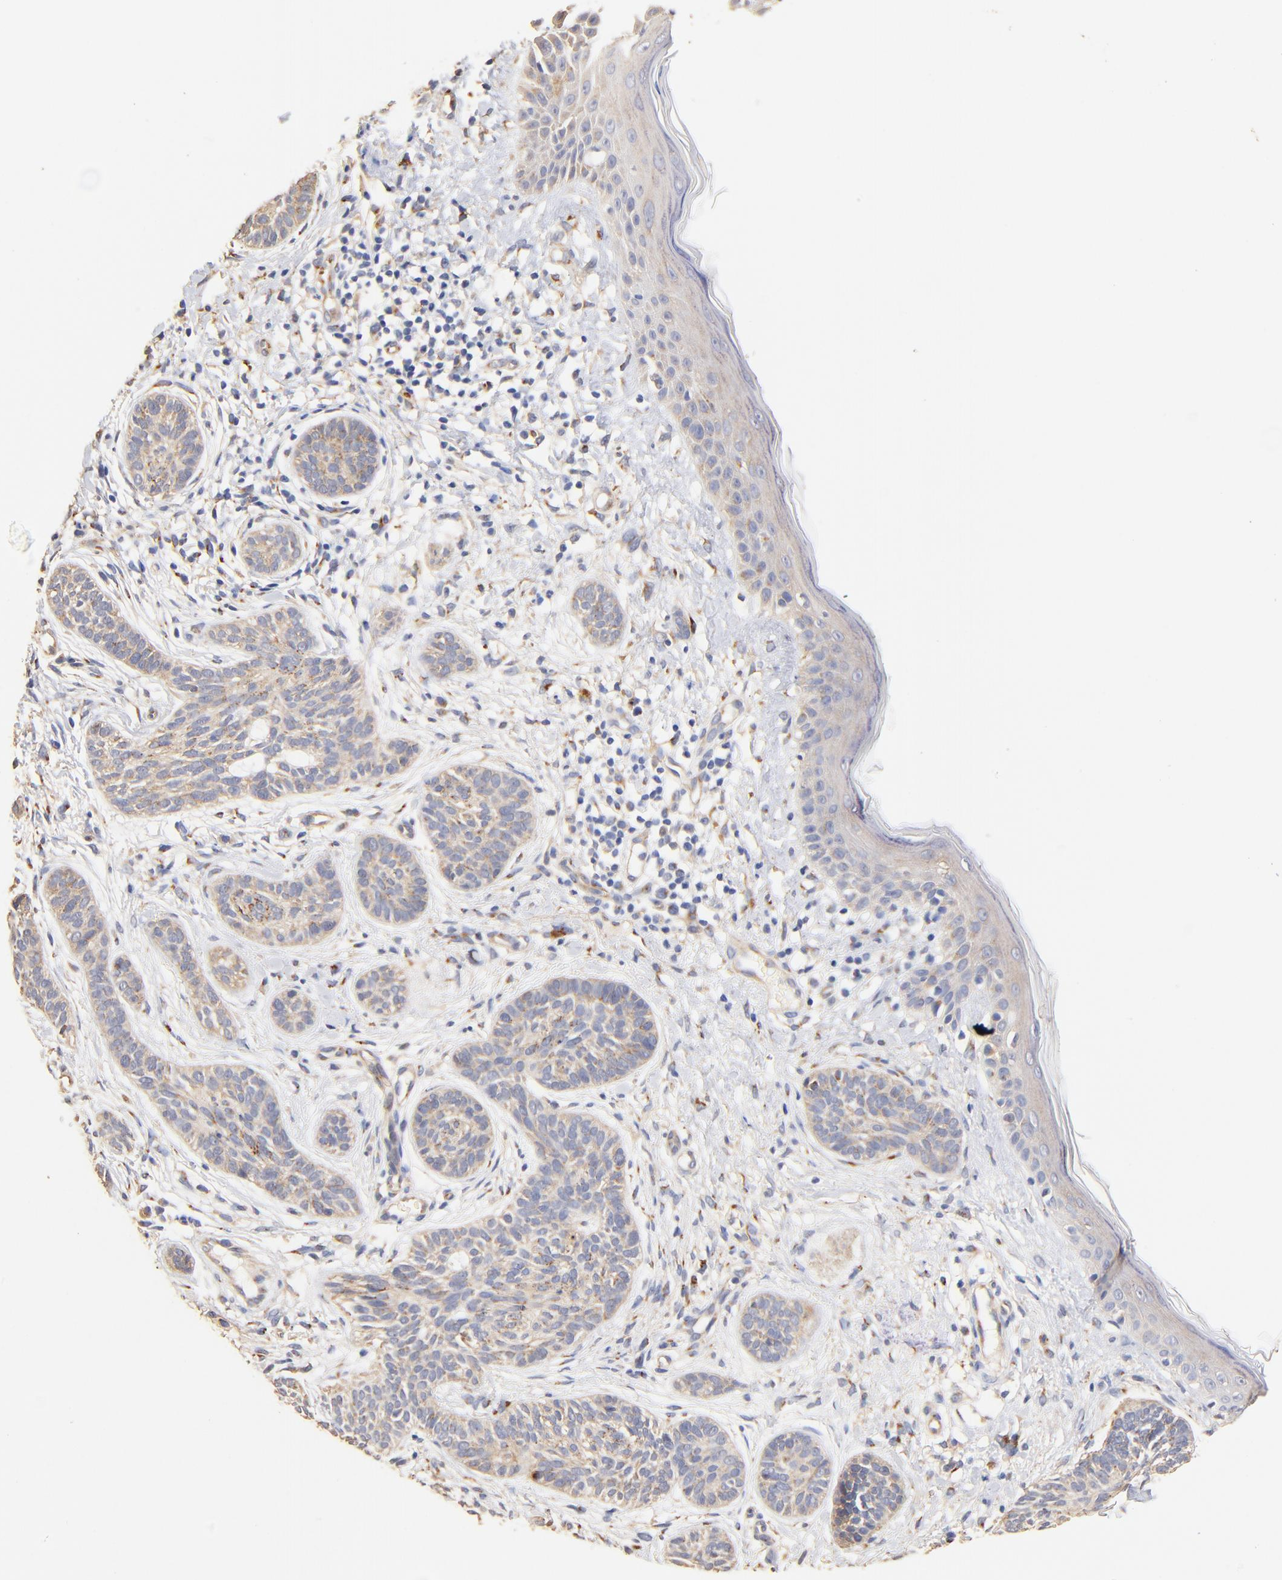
{"staining": {"intensity": "weak", "quantity": ">75%", "location": "cytoplasmic/membranous"}, "tissue": "skin cancer", "cell_type": "Tumor cells", "image_type": "cancer", "snomed": [{"axis": "morphology", "description": "Normal tissue, NOS"}, {"axis": "morphology", "description": "Basal cell carcinoma"}, {"axis": "topography", "description": "Skin"}], "caption": "IHC micrograph of neoplastic tissue: human basal cell carcinoma (skin) stained using immunohistochemistry (IHC) reveals low levels of weak protein expression localized specifically in the cytoplasmic/membranous of tumor cells, appearing as a cytoplasmic/membranous brown color.", "gene": "FMNL3", "patient": {"sex": "male", "age": 63}}